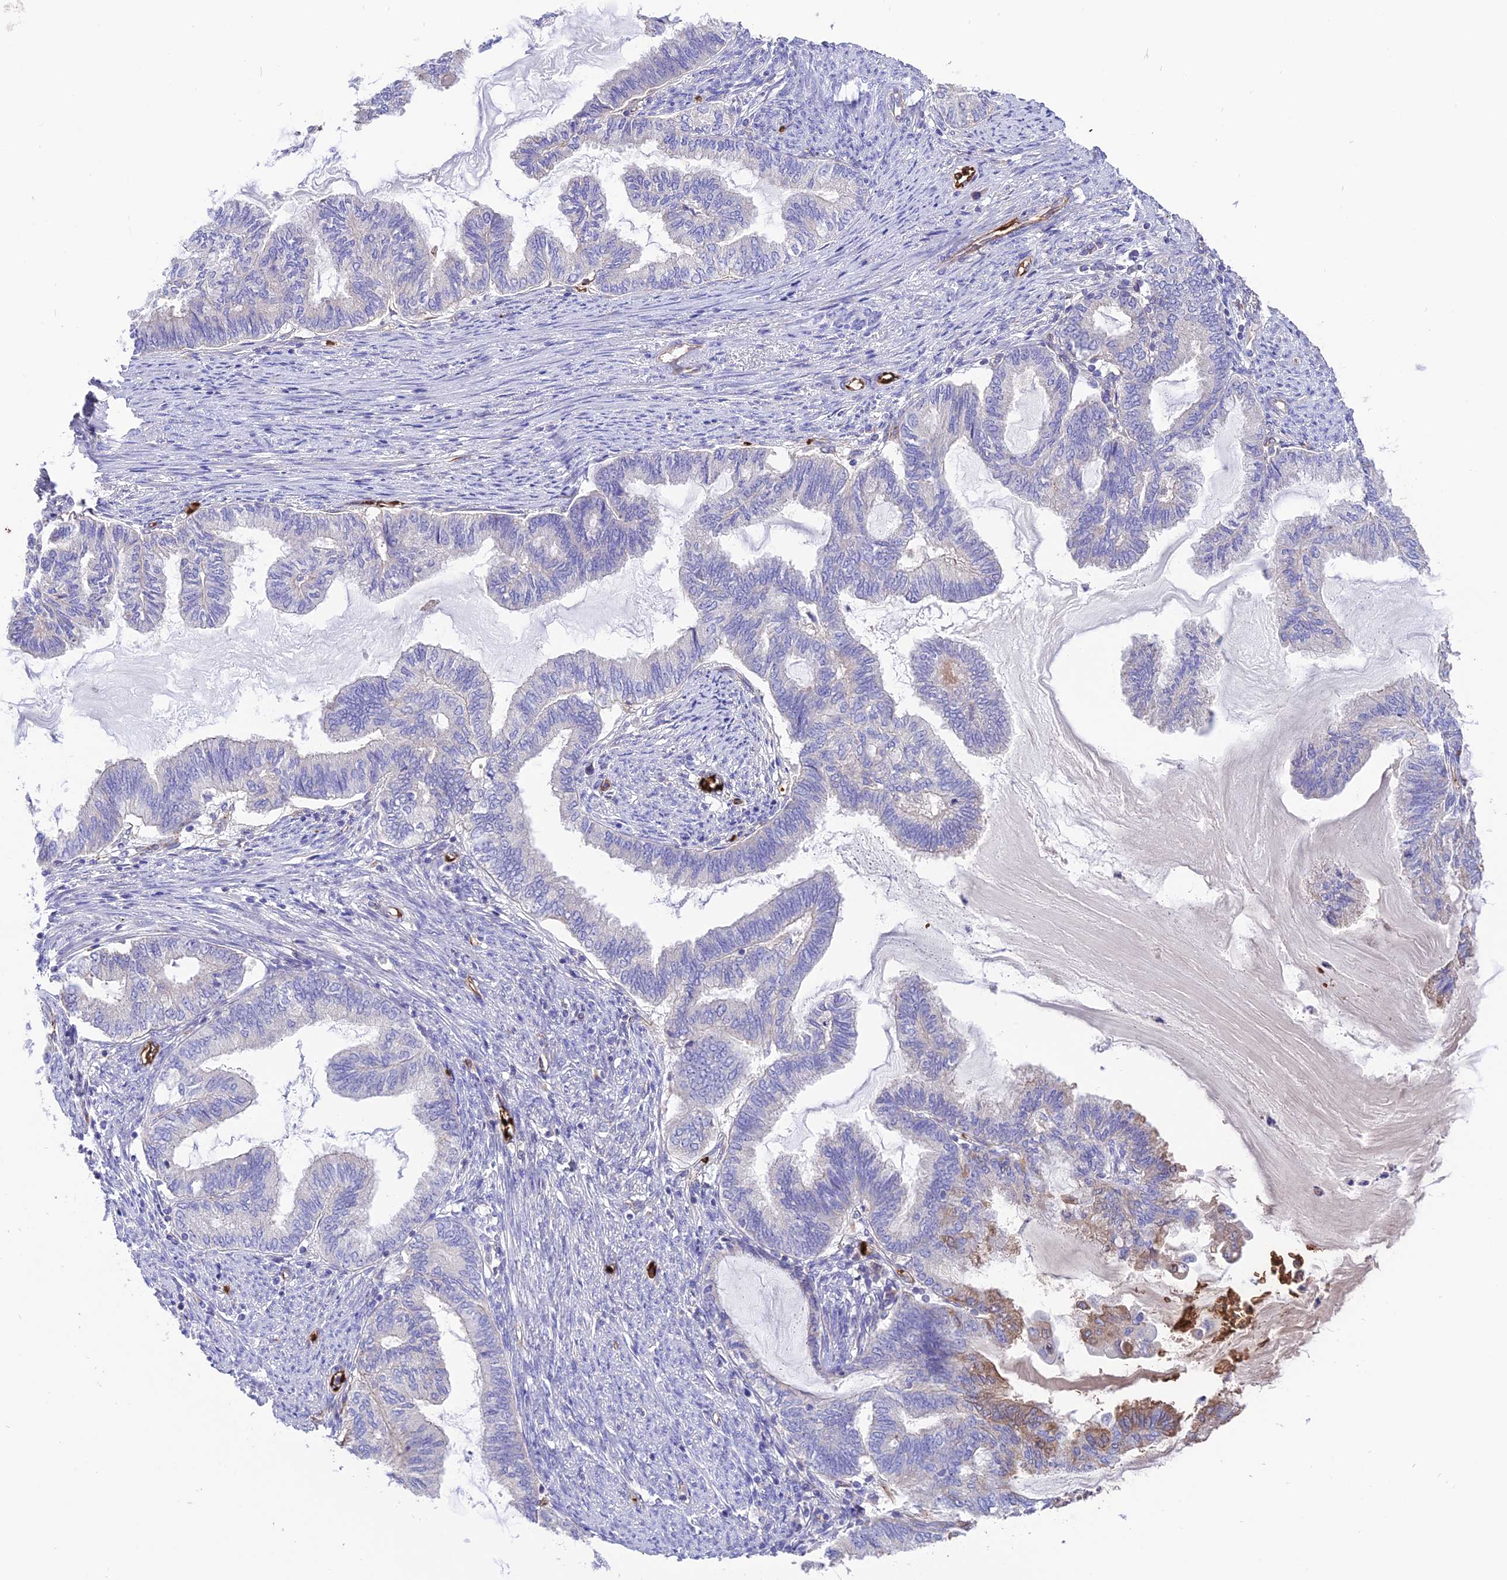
{"staining": {"intensity": "weak", "quantity": "<25%", "location": "cytoplasmic/membranous"}, "tissue": "endometrial cancer", "cell_type": "Tumor cells", "image_type": "cancer", "snomed": [{"axis": "morphology", "description": "Adenocarcinoma, NOS"}, {"axis": "topography", "description": "Endometrium"}], "caption": "Human endometrial cancer (adenocarcinoma) stained for a protein using immunohistochemistry (IHC) displays no staining in tumor cells.", "gene": "TTC4", "patient": {"sex": "female", "age": 86}}